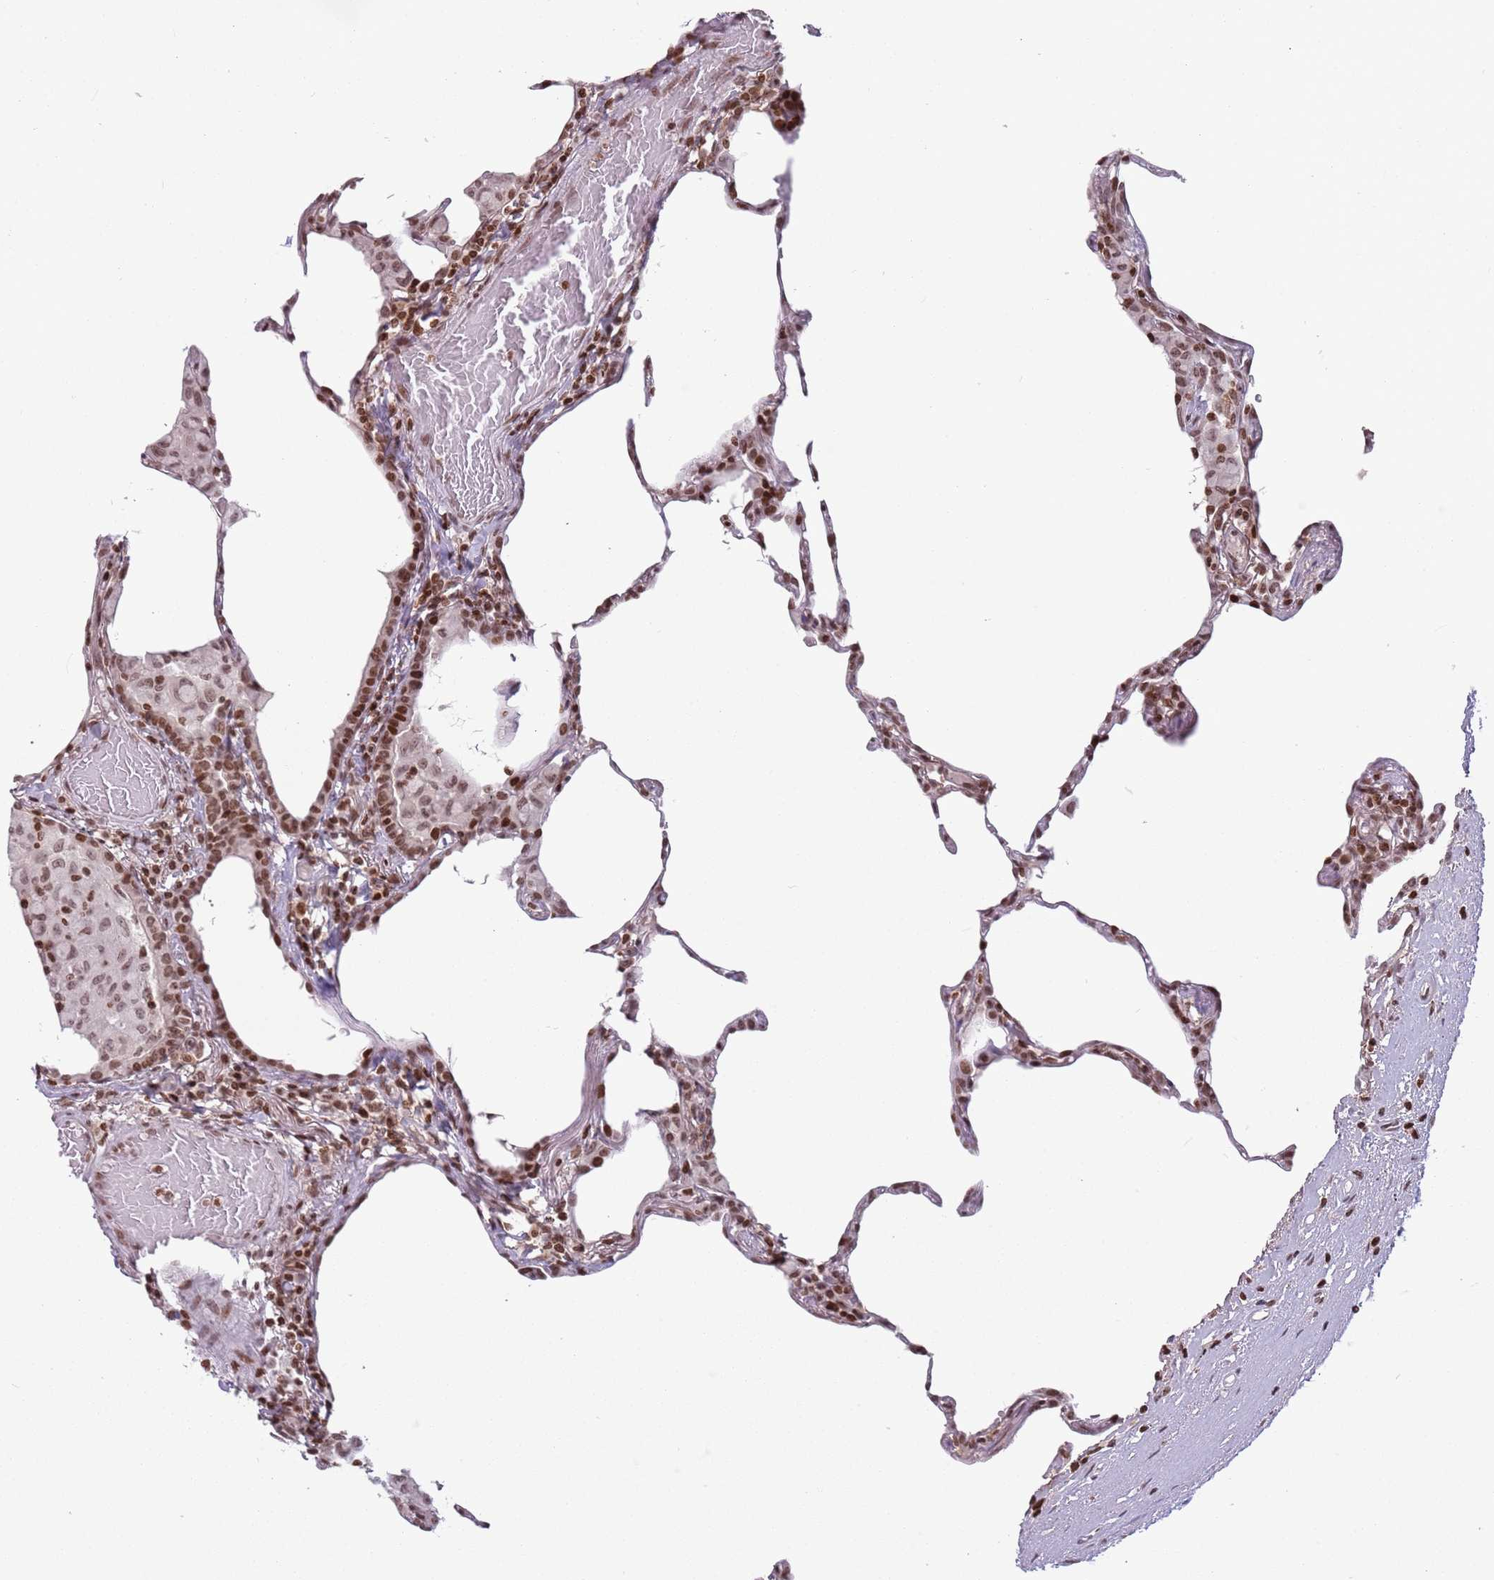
{"staining": {"intensity": "moderate", "quantity": ">75%", "location": "nuclear"}, "tissue": "lung", "cell_type": "Alveolar cells", "image_type": "normal", "snomed": [{"axis": "morphology", "description": "Normal tissue, NOS"}, {"axis": "topography", "description": "Lung"}], "caption": "IHC of normal human lung demonstrates medium levels of moderate nuclear positivity in approximately >75% of alveolar cells.", "gene": "SH3RF3", "patient": {"sex": "female", "age": 57}}